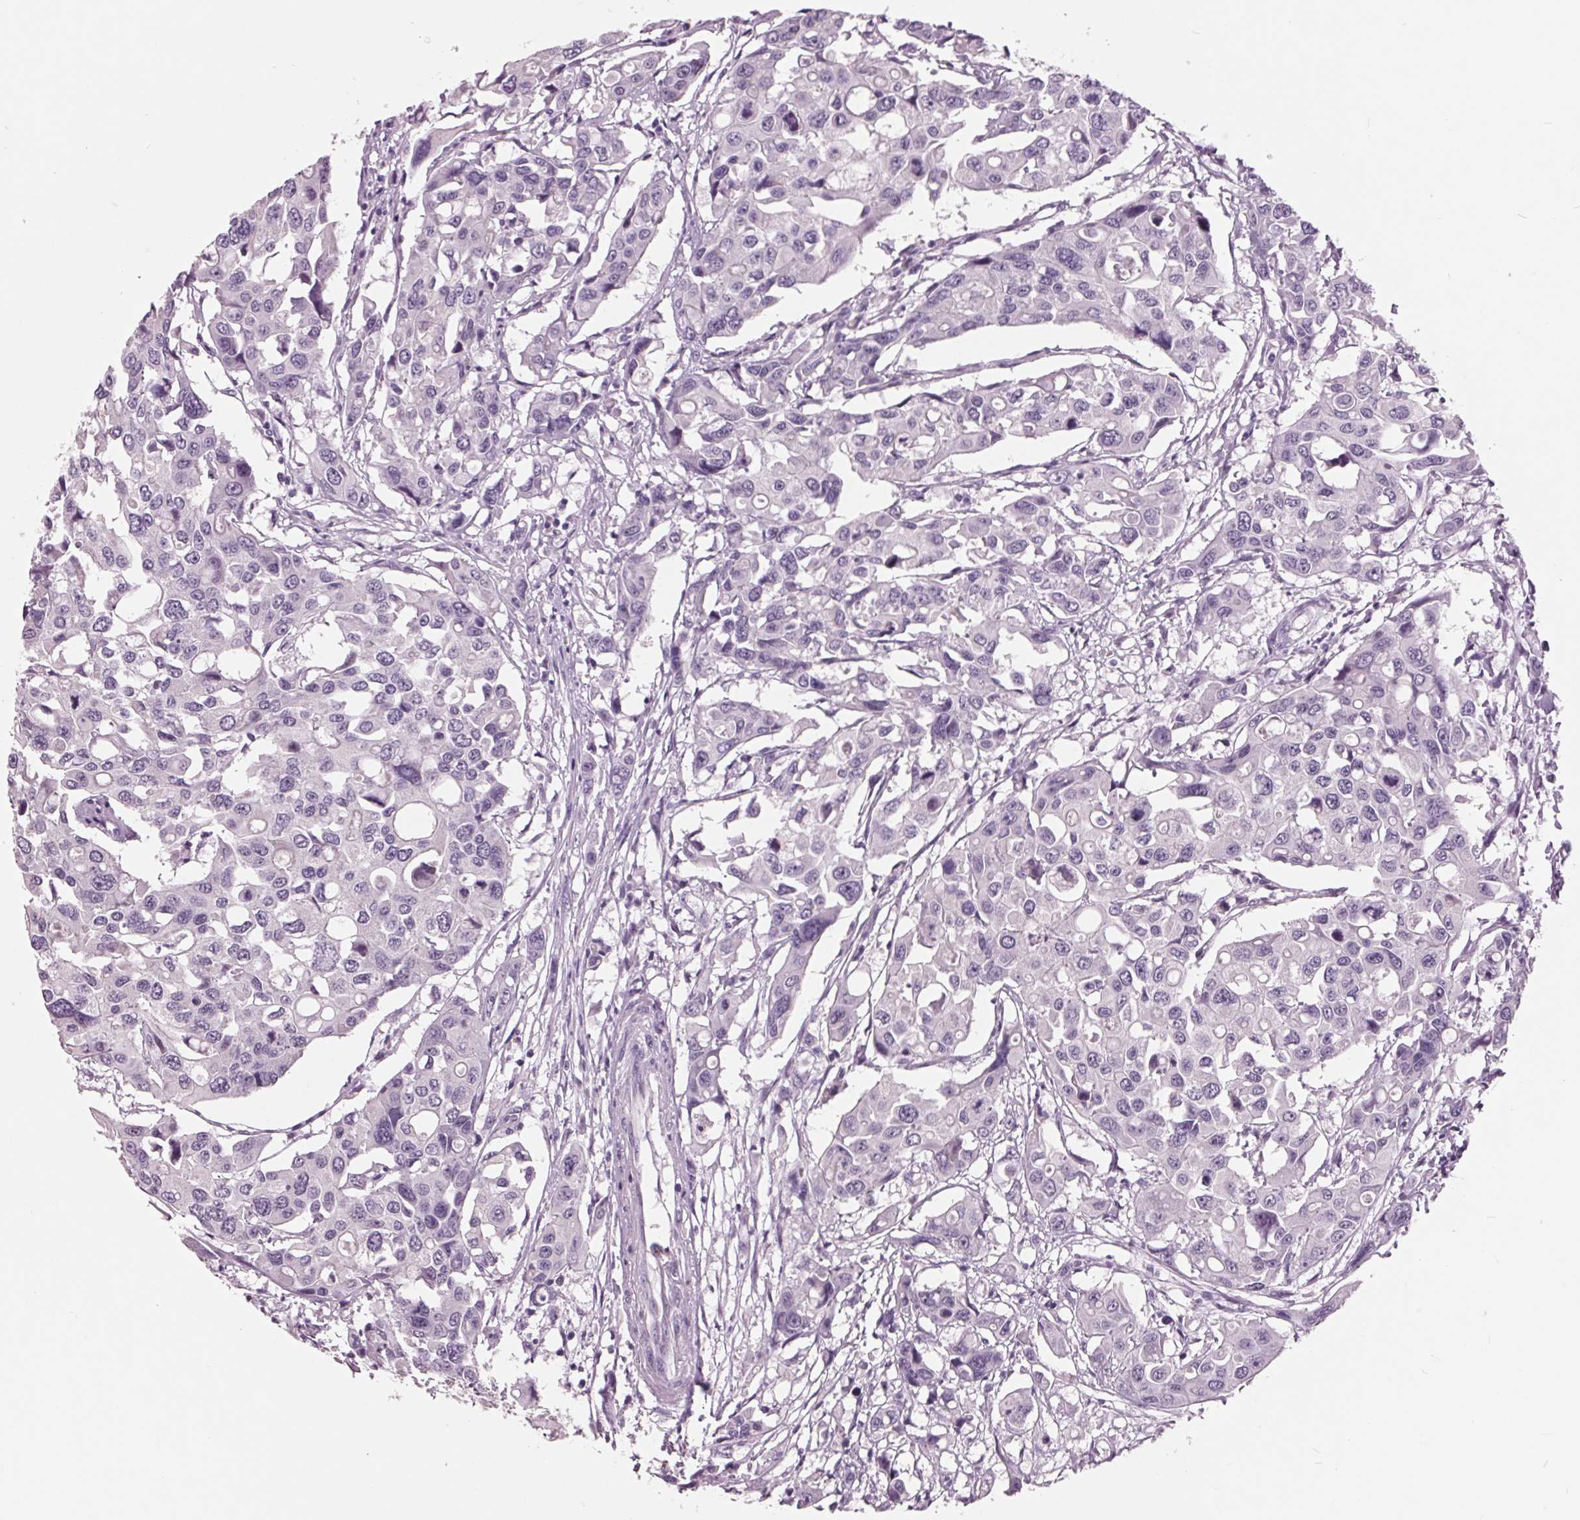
{"staining": {"intensity": "negative", "quantity": "none", "location": "none"}, "tissue": "colorectal cancer", "cell_type": "Tumor cells", "image_type": "cancer", "snomed": [{"axis": "morphology", "description": "Adenocarcinoma, NOS"}, {"axis": "topography", "description": "Colon"}], "caption": "Tumor cells are negative for protein expression in human colorectal cancer.", "gene": "AMBP", "patient": {"sex": "male", "age": 77}}